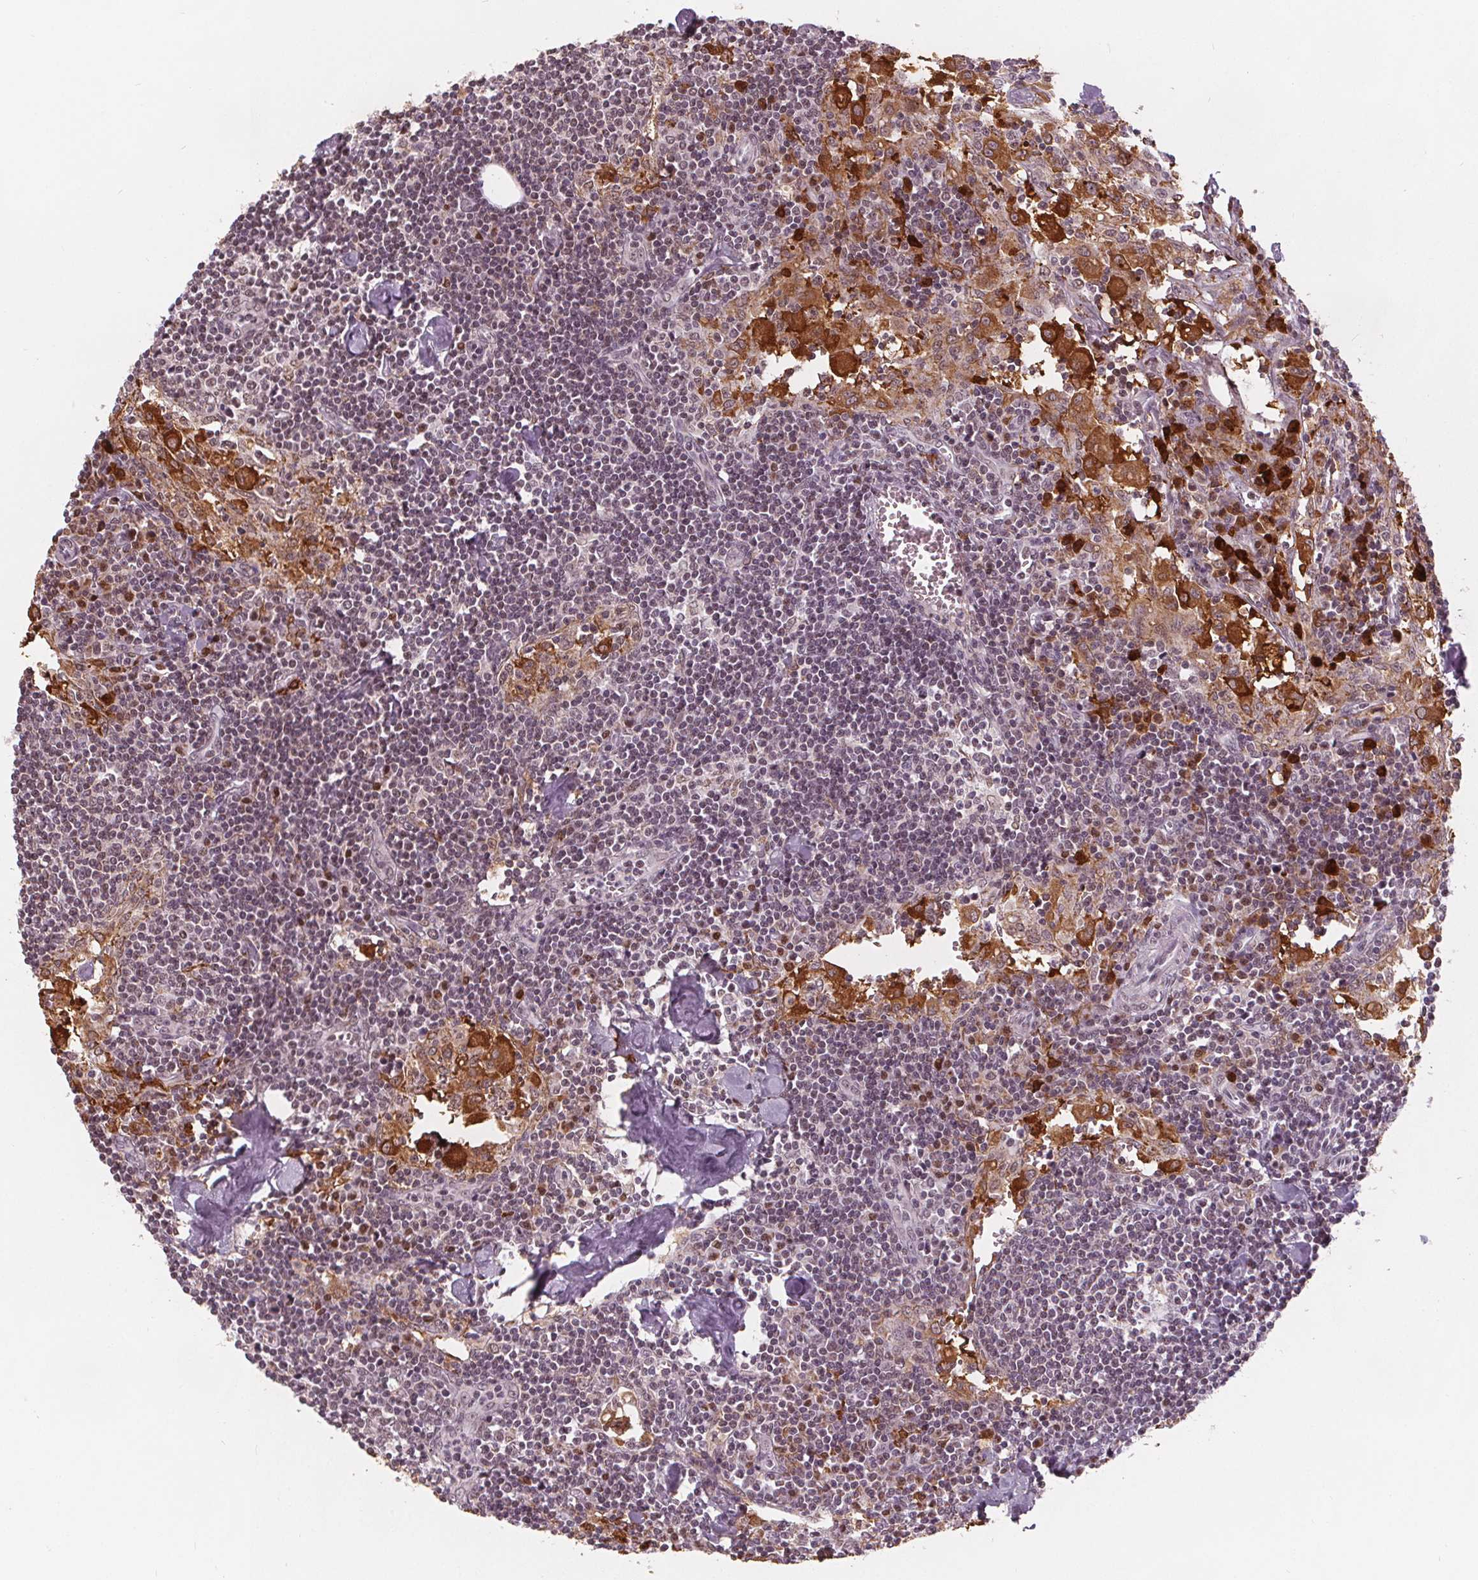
{"staining": {"intensity": "moderate", "quantity": "<25%", "location": "nuclear"}, "tissue": "lymph node", "cell_type": "Germinal center cells", "image_type": "normal", "snomed": [{"axis": "morphology", "description": "Normal tissue, NOS"}, {"axis": "topography", "description": "Lymph node"}], "caption": "IHC histopathology image of unremarkable lymph node: human lymph node stained using immunohistochemistry reveals low levels of moderate protein expression localized specifically in the nuclear of germinal center cells, appearing as a nuclear brown color.", "gene": "DPM2", "patient": {"sex": "male", "age": 55}}